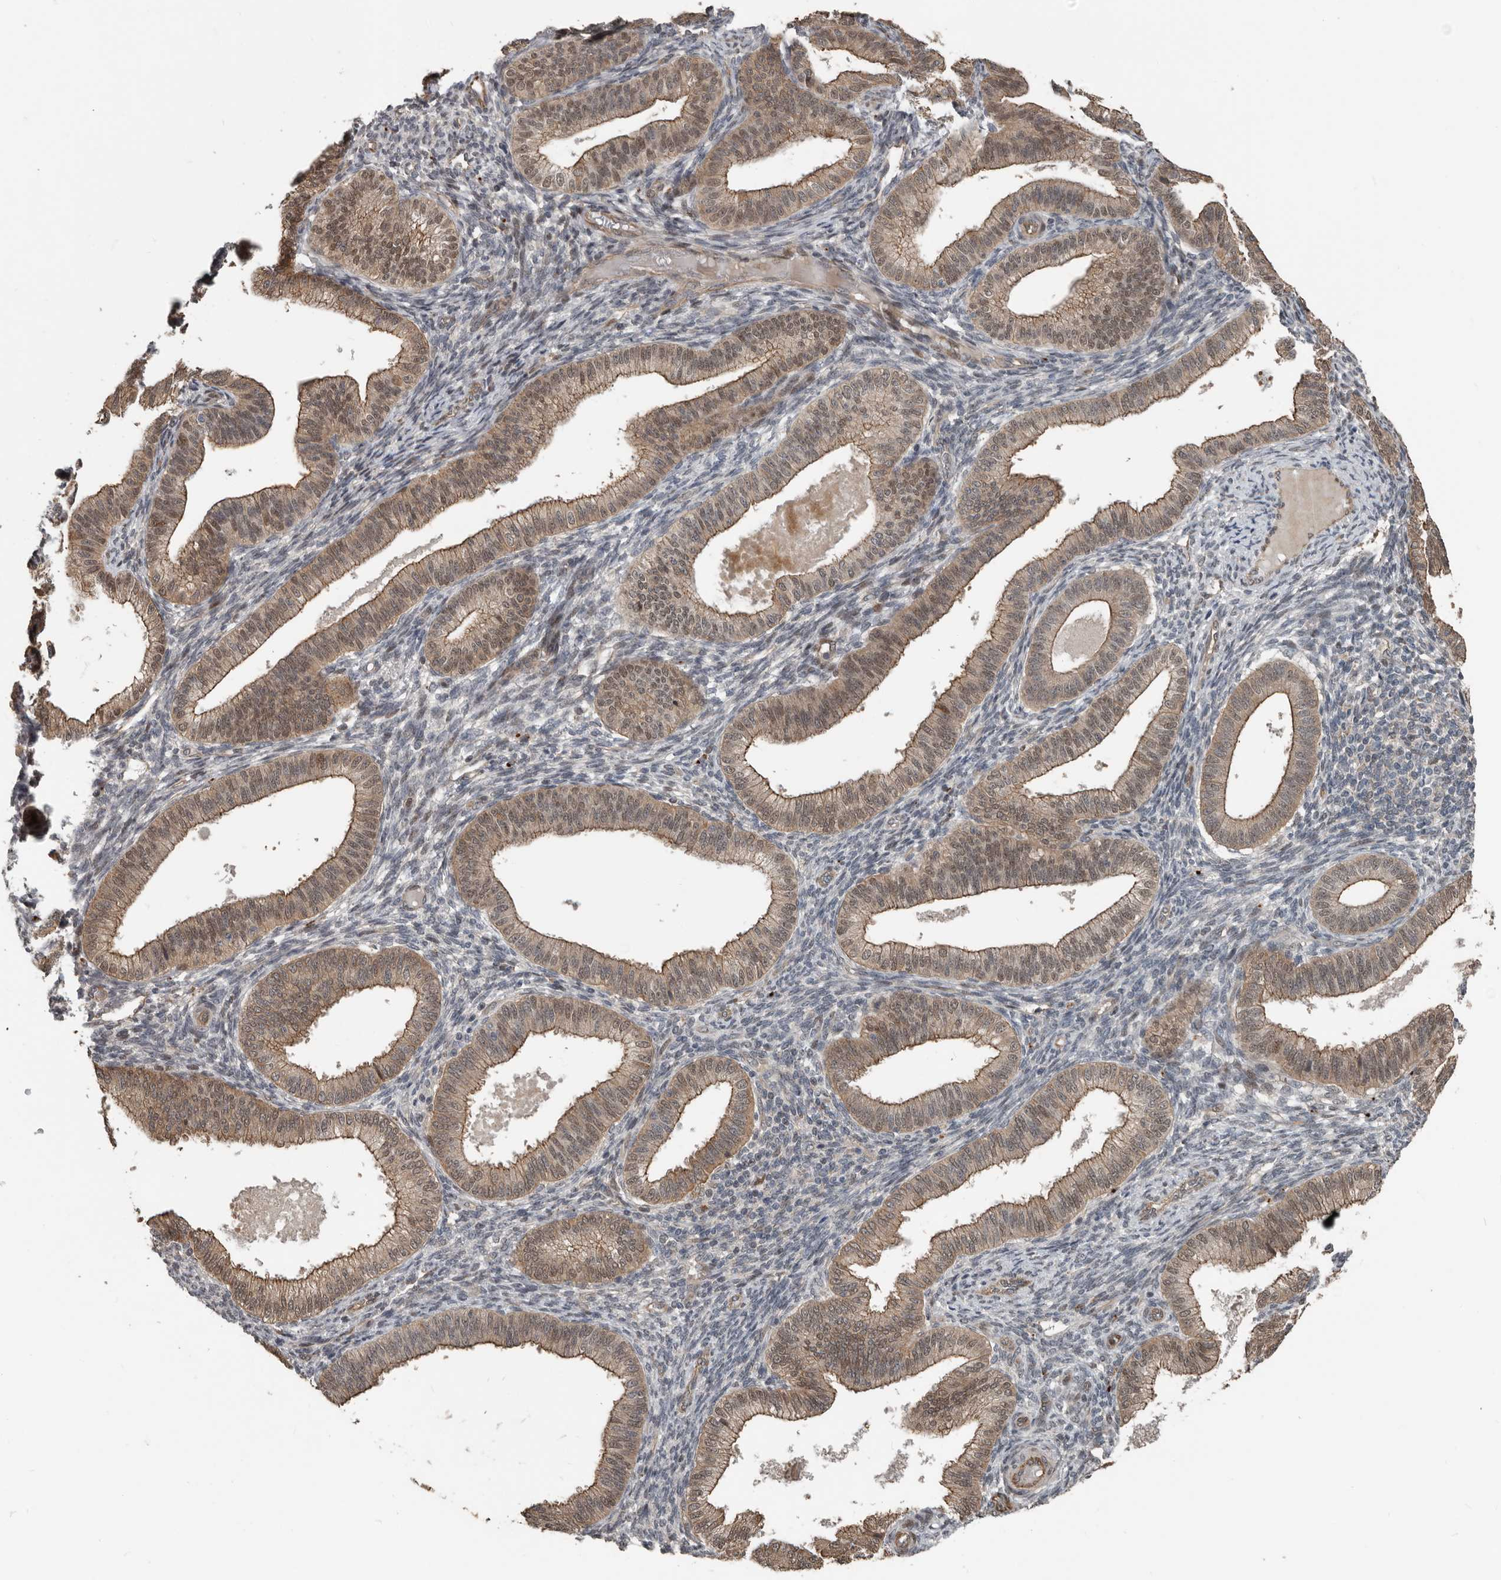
{"staining": {"intensity": "negative", "quantity": "none", "location": "none"}, "tissue": "endometrium", "cell_type": "Cells in endometrial stroma", "image_type": "normal", "snomed": [{"axis": "morphology", "description": "Normal tissue, NOS"}, {"axis": "topography", "description": "Endometrium"}], "caption": "High power microscopy histopathology image of an IHC micrograph of unremarkable endometrium, revealing no significant expression in cells in endometrial stroma.", "gene": "YOD1", "patient": {"sex": "female", "age": 39}}